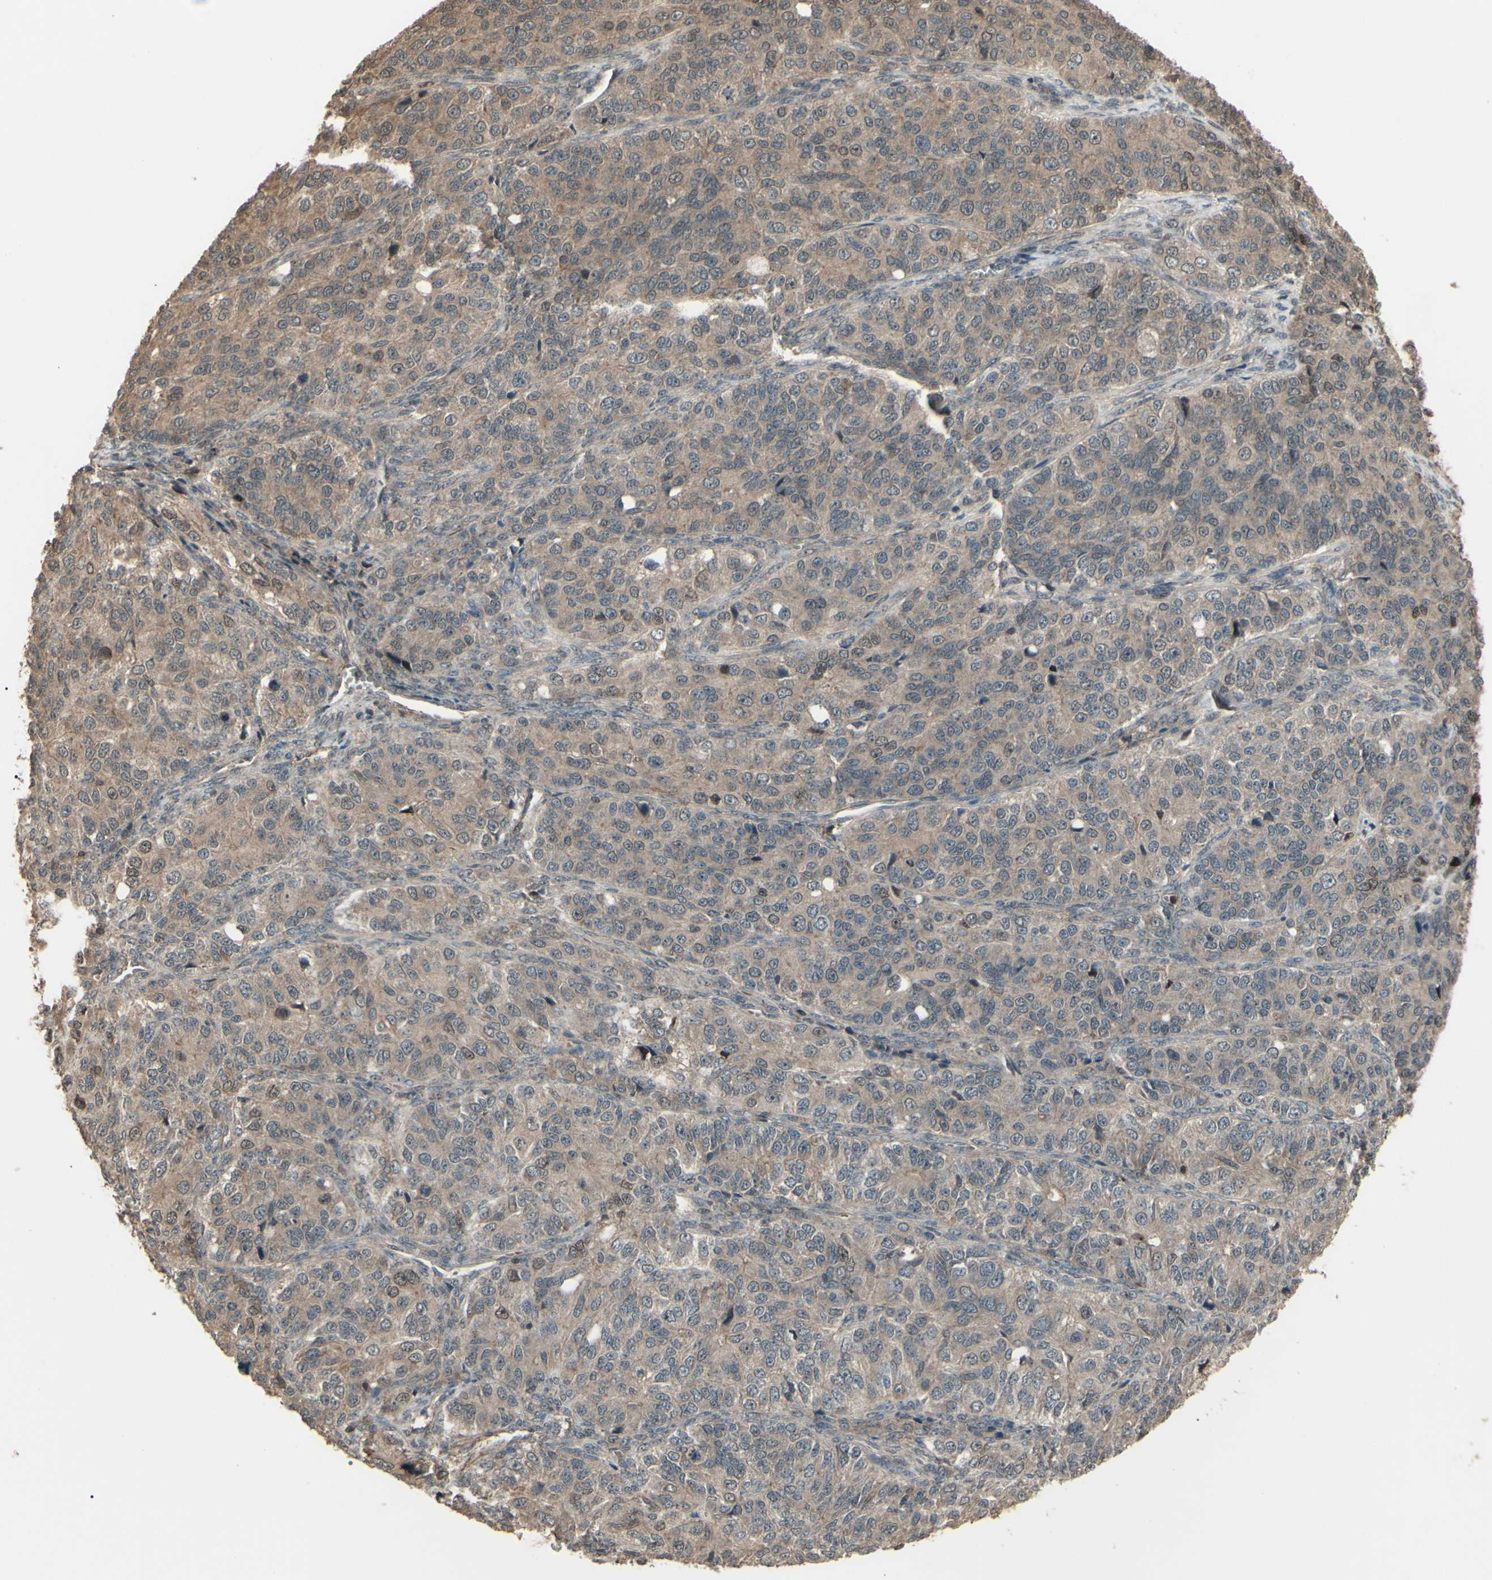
{"staining": {"intensity": "weak", "quantity": ">75%", "location": "cytoplasmic/membranous,nuclear"}, "tissue": "ovarian cancer", "cell_type": "Tumor cells", "image_type": "cancer", "snomed": [{"axis": "morphology", "description": "Carcinoma, endometroid"}, {"axis": "topography", "description": "Ovary"}], "caption": "High-power microscopy captured an immunohistochemistry image of ovarian cancer (endometroid carcinoma), revealing weak cytoplasmic/membranous and nuclear positivity in about >75% of tumor cells.", "gene": "GNAS", "patient": {"sex": "female", "age": 51}}